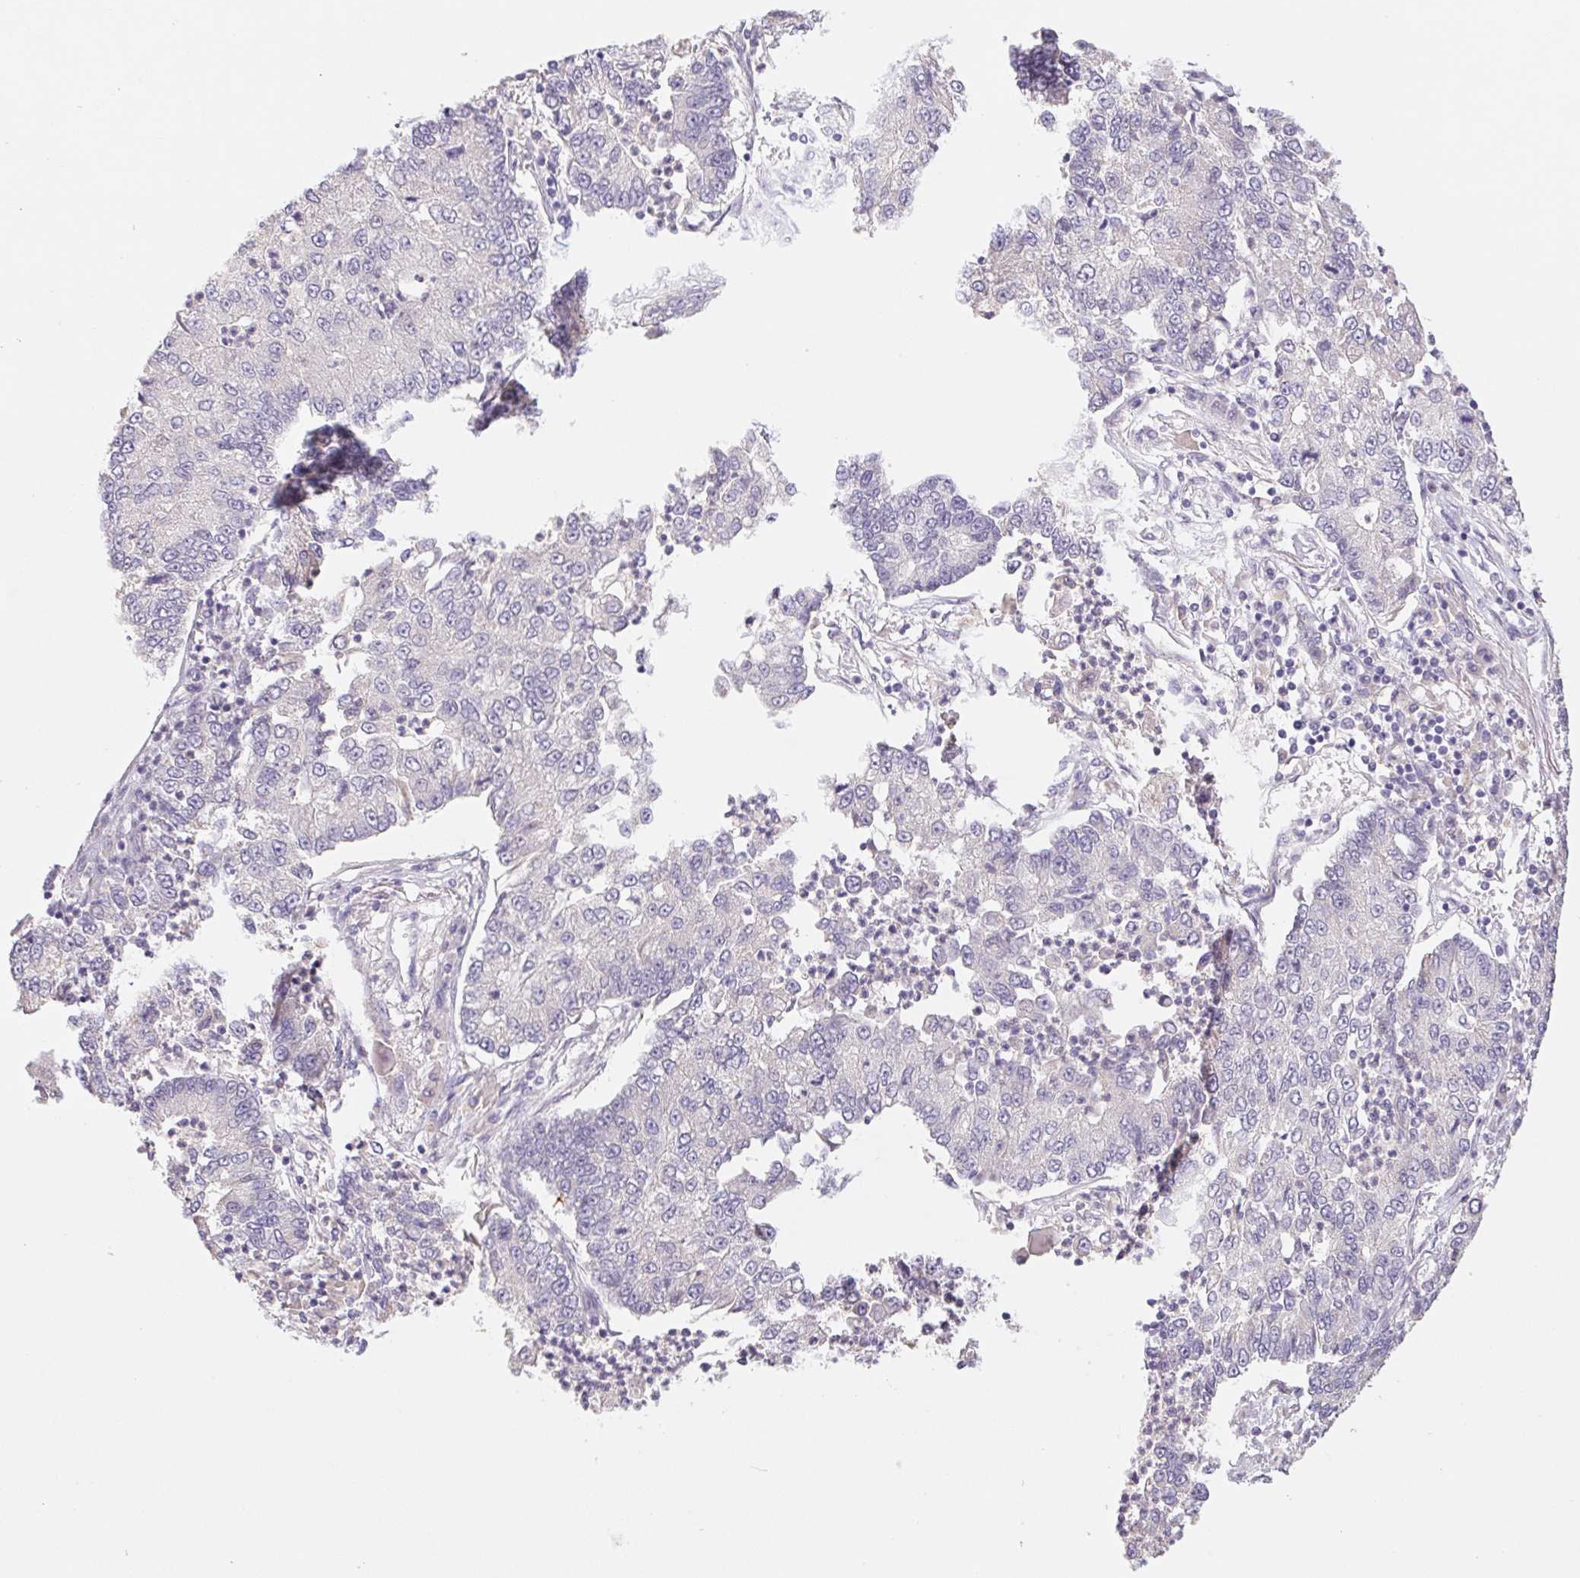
{"staining": {"intensity": "negative", "quantity": "none", "location": "none"}, "tissue": "lung cancer", "cell_type": "Tumor cells", "image_type": "cancer", "snomed": [{"axis": "morphology", "description": "Adenocarcinoma, NOS"}, {"axis": "topography", "description": "Lung"}], "caption": "IHC image of neoplastic tissue: lung cancer (adenocarcinoma) stained with DAB (3,3'-diaminobenzidine) demonstrates no significant protein positivity in tumor cells. Nuclei are stained in blue.", "gene": "PNMA8B", "patient": {"sex": "female", "age": 57}}